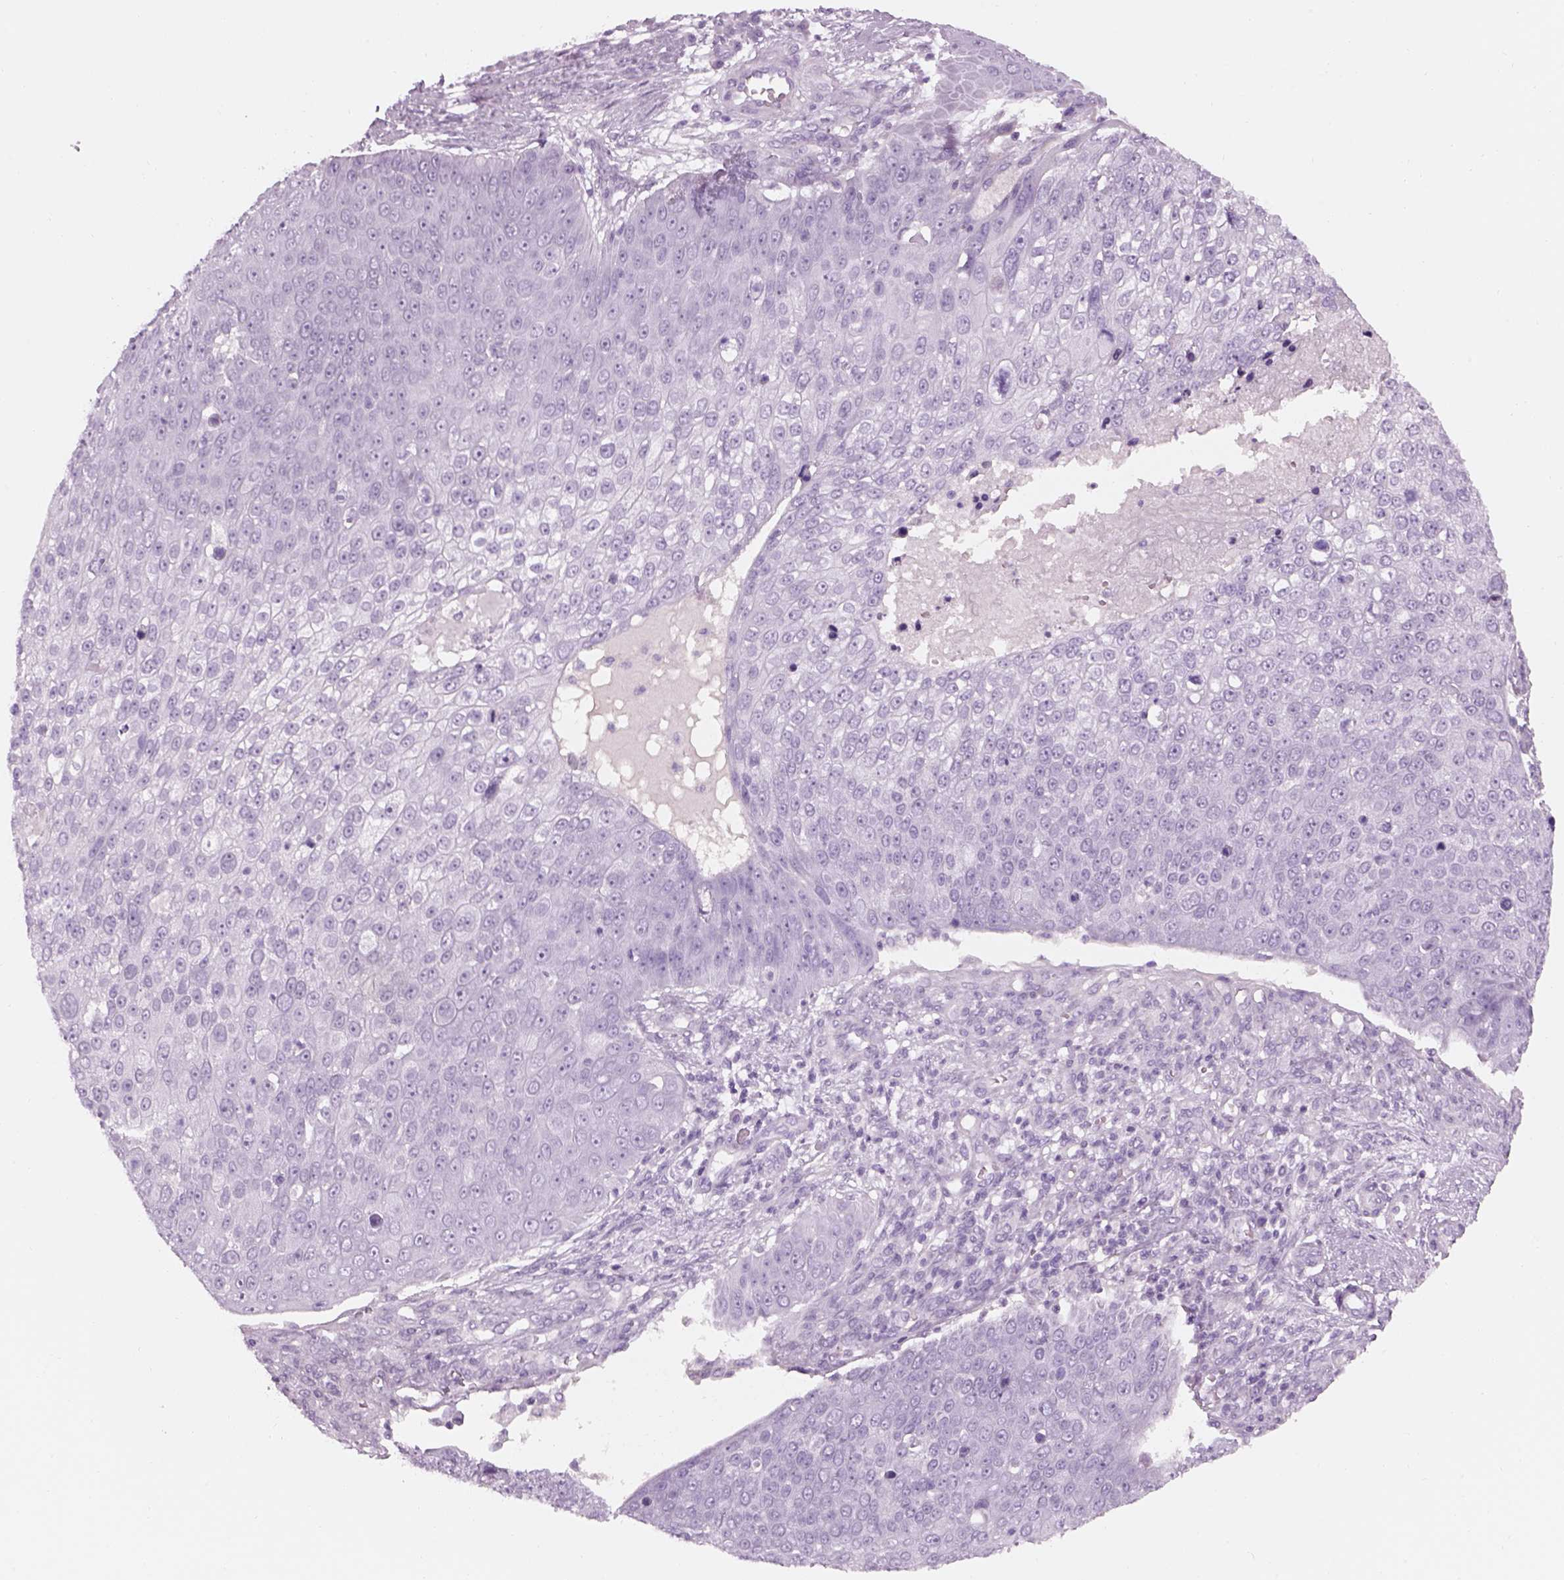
{"staining": {"intensity": "negative", "quantity": "none", "location": "none"}, "tissue": "skin cancer", "cell_type": "Tumor cells", "image_type": "cancer", "snomed": [{"axis": "morphology", "description": "Squamous cell carcinoma, NOS"}, {"axis": "topography", "description": "Skin"}], "caption": "Immunohistochemical staining of human skin cancer reveals no significant expression in tumor cells. The staining is performed using DAB brown chromogen with nuclei counter-stained in using hematoxylin.", "gene": "GAS2L2", "patient": {"sex": "male", "age": 71}}